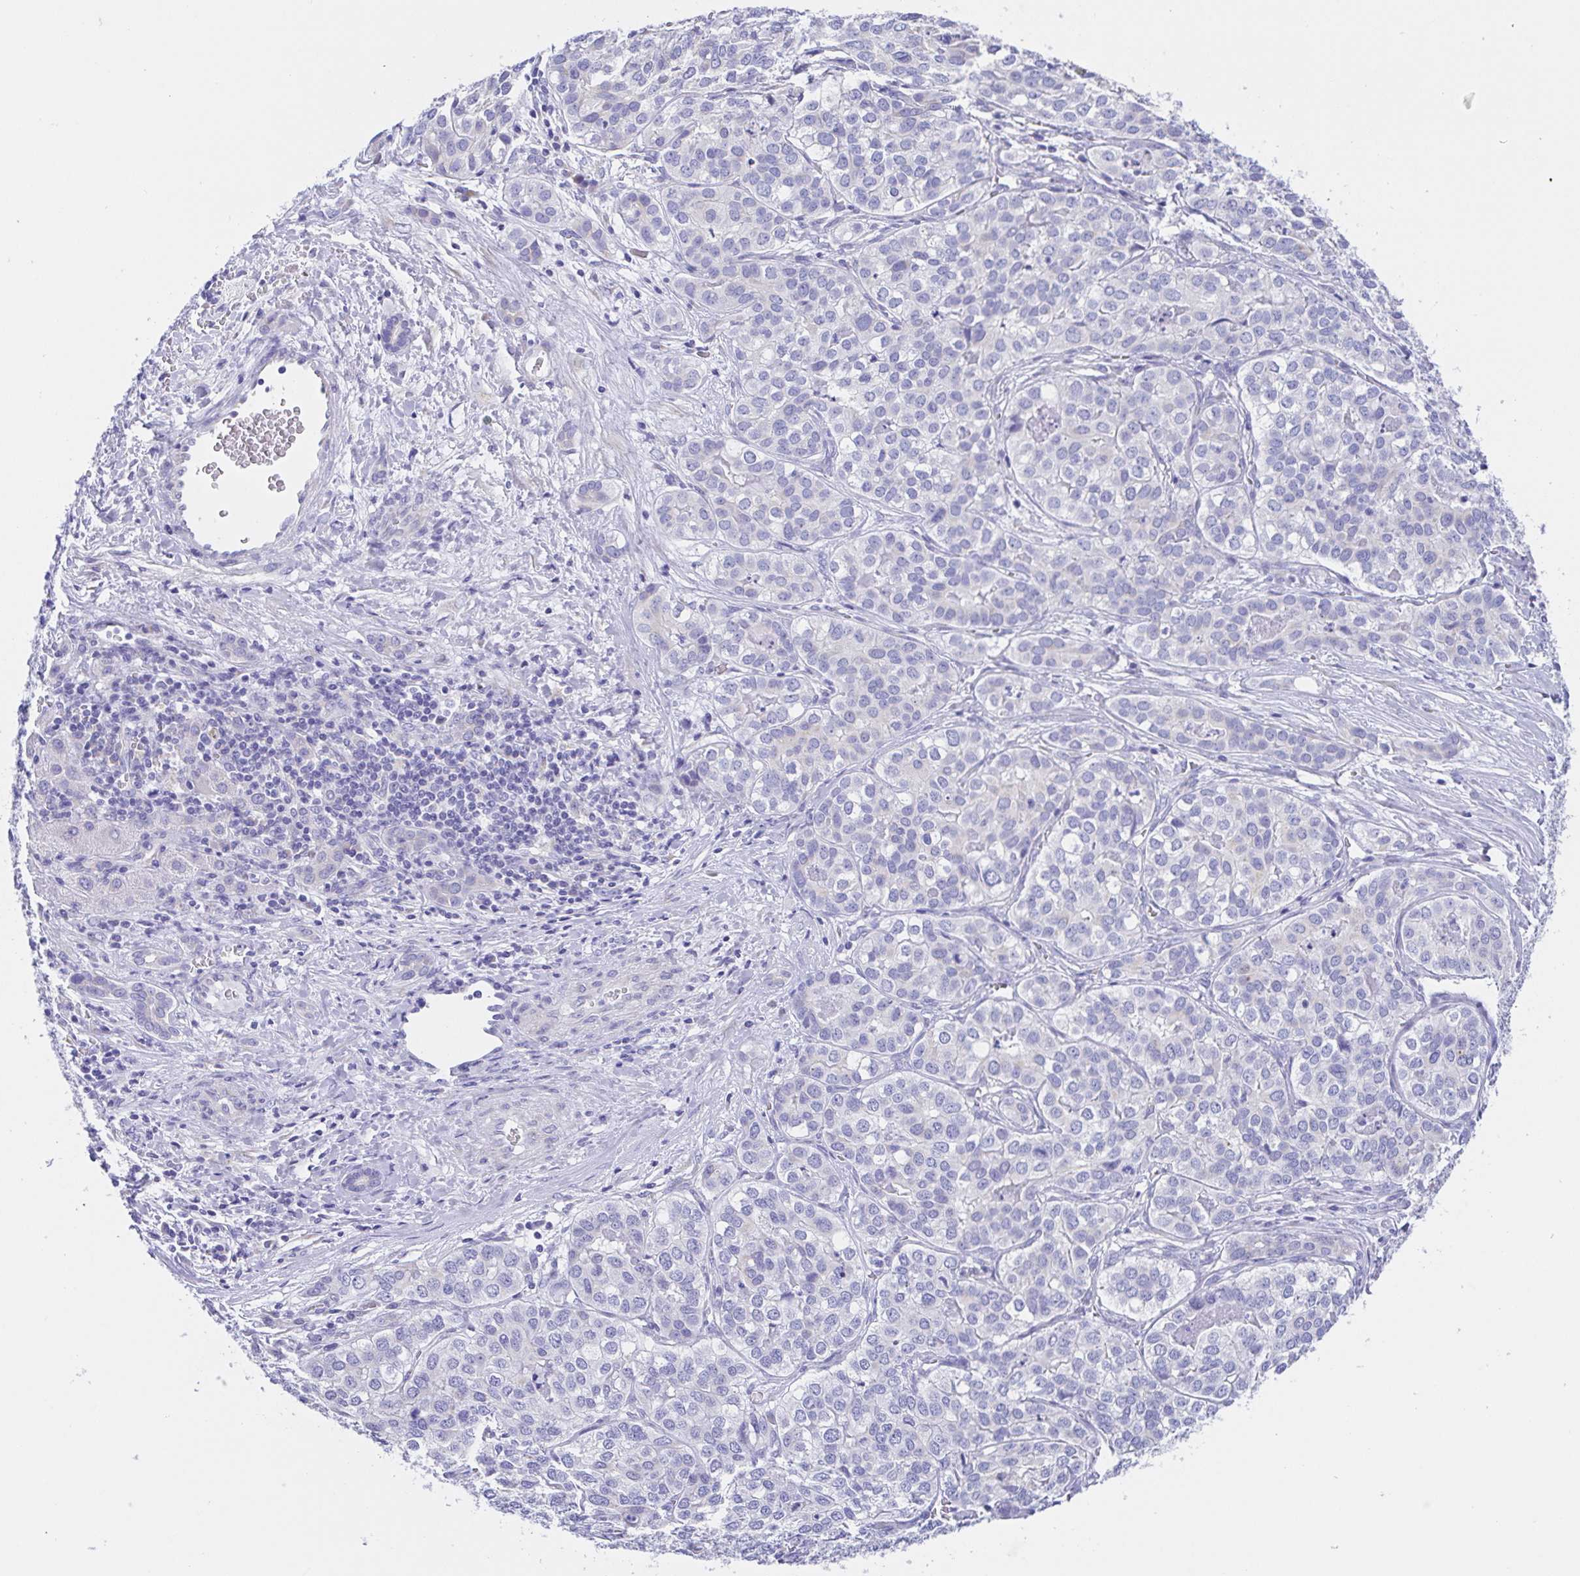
{"staining": {"intensity": "negative", "quantity": "none", "location": "none"}, "tissue": "liver cancer", "cell_type": "Tumor cells", "image_type": "cancer", "snomed": [{"axis": "morphology", "description": "Cholangiocarcinoma"}, {"axis": "topography", "description": "Liver"}], "caption": "Protein analysis of liver cancer (cholangiocarcinoma) displays no significant staining in tumor cells.", "gene": "SCG3", "patient": {"sex": "male", "age": 56}}